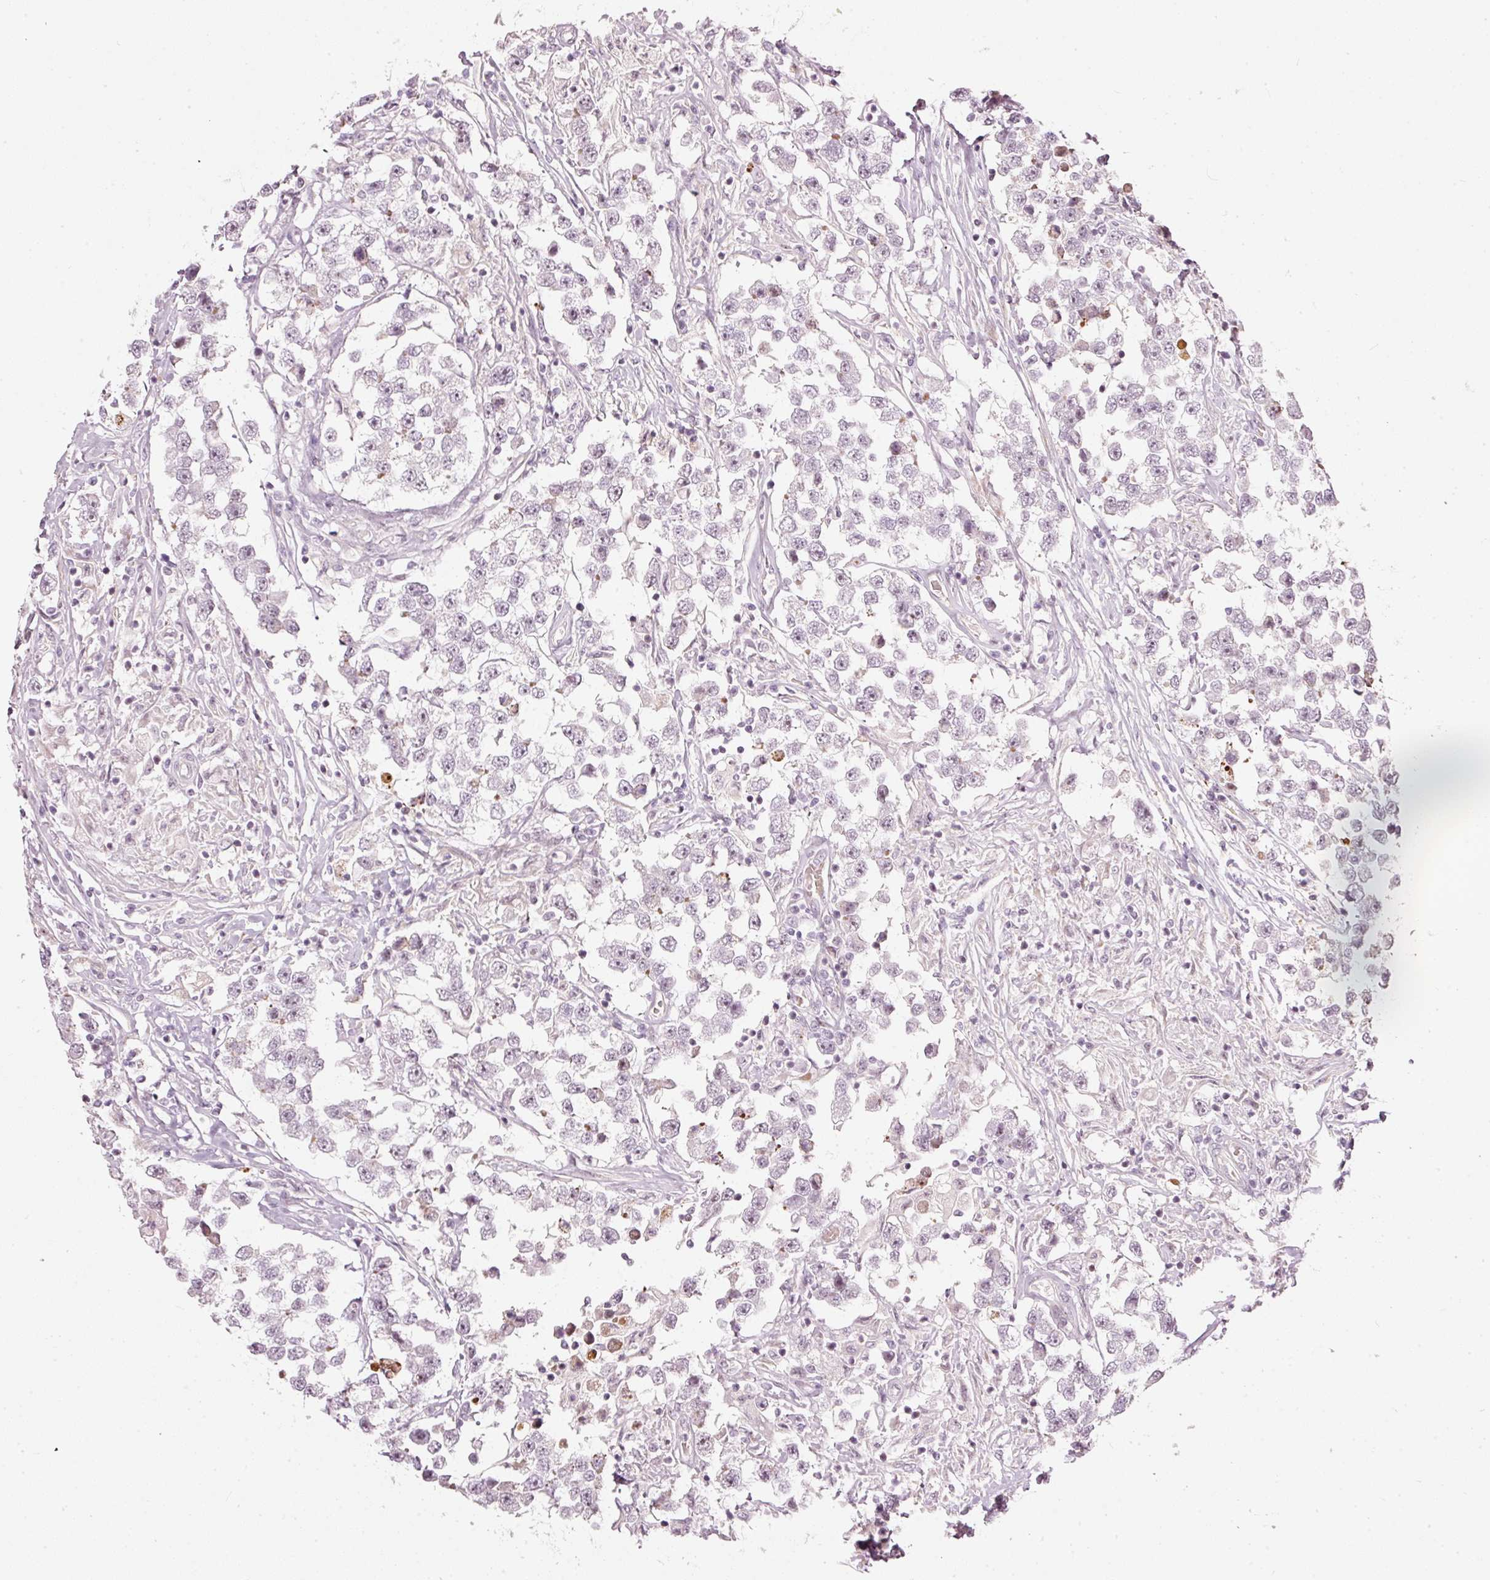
{"staining": {"intensity": "moderate", "quantity": "<25%", "location": "nuclear"}, "tissue": "testis cancer", "cell_type": "Tumor cells", "image_type": "cancer", "snomed": [{"axis": "morphology", "description": "Seminoma, NOS"}, {"axis": "topography", "description": "Testis"}], "caption": "Immunohistochemistry (IHC) histopathology image of neoplastic tissue: testis cancer stained using immunohistochemistry reveals low levels of moderate protein expression localized specifically in the nuclear of tumor cells, appearing as a nuclear brown color.", "gene": "MXRA8", "patient": {"sex": "male", "age": 46}}